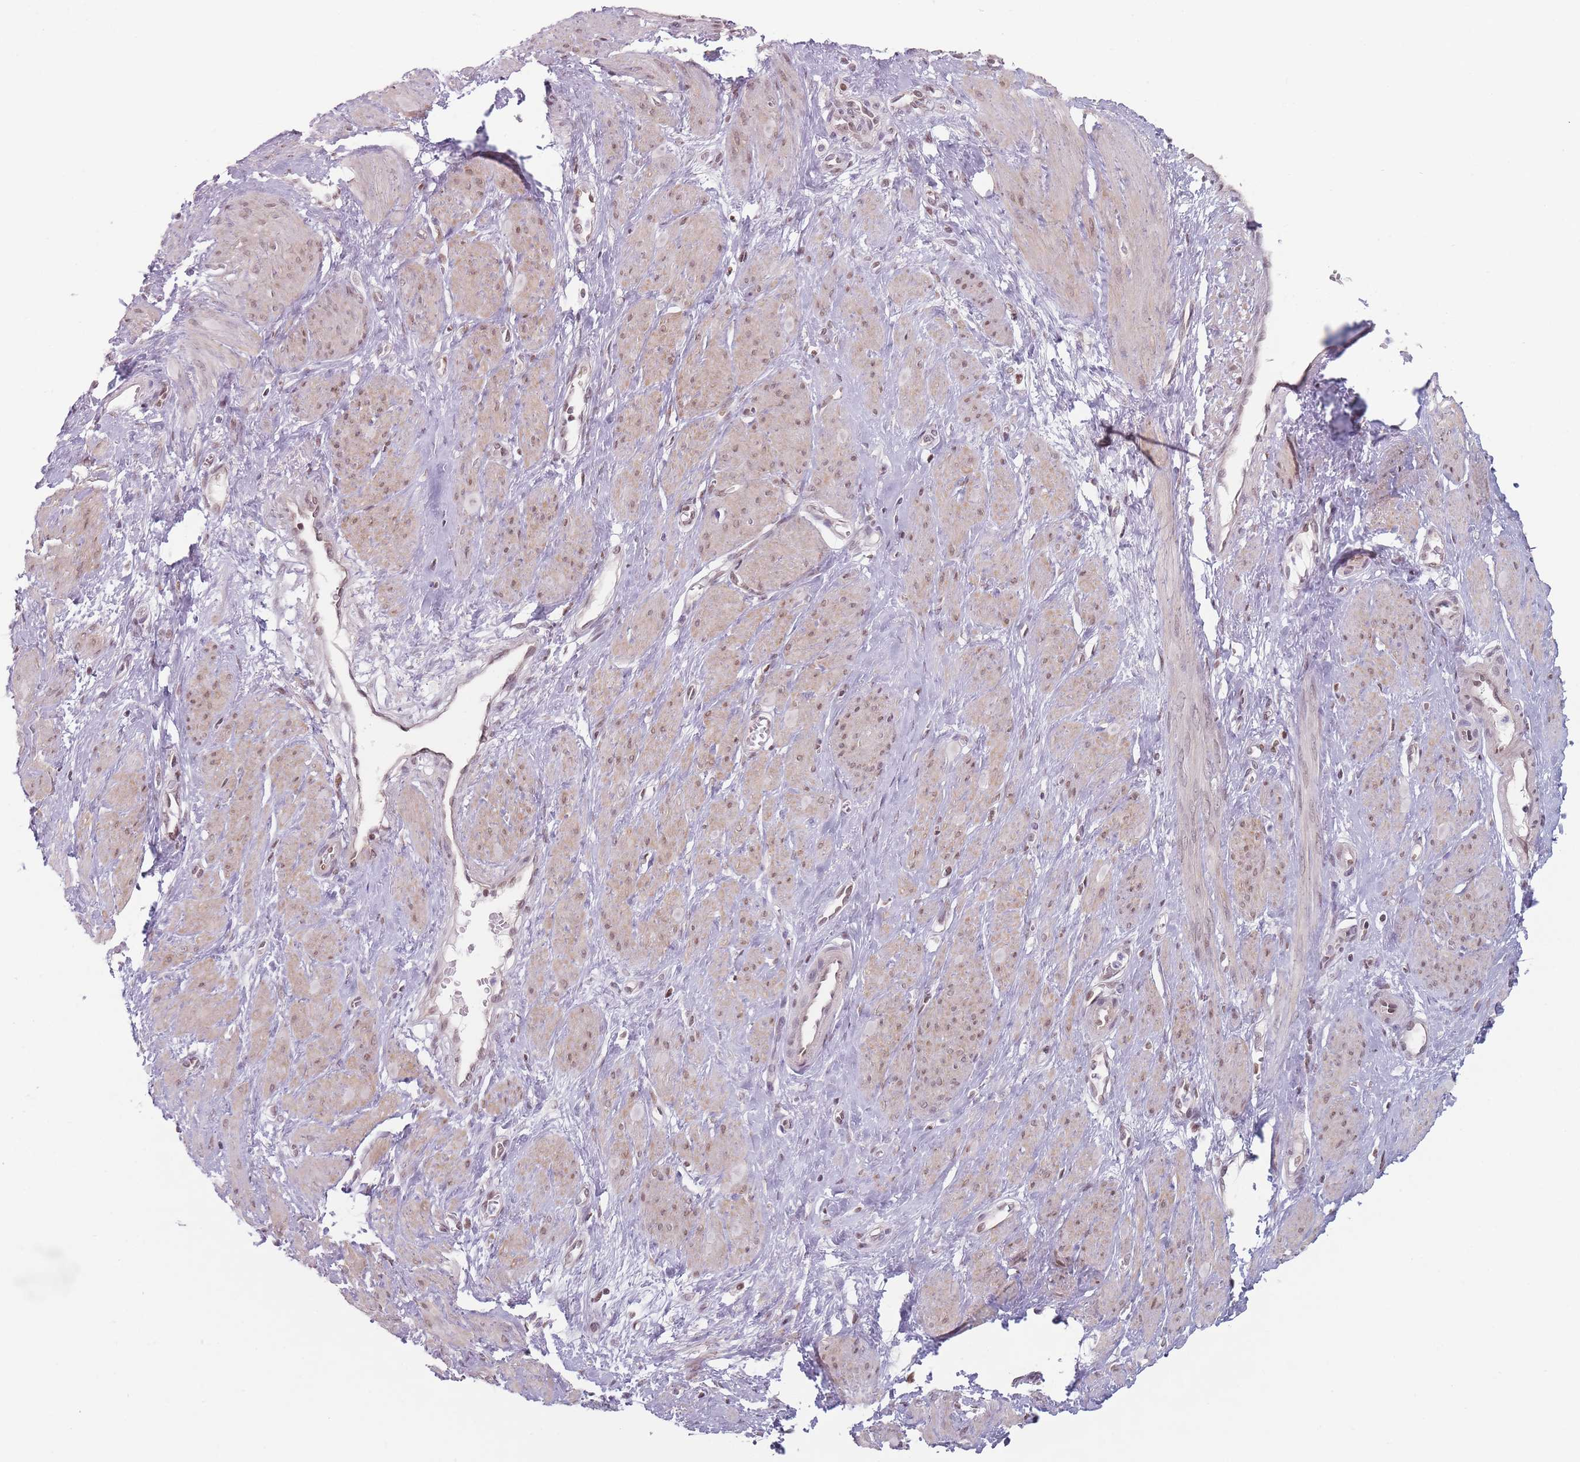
{"staining": {"intensity": "weak", "quantity": ">75%", "location": "cytoplasmic/membranous,nuclear"}, "tissue": "smooth muscle", "cell_type": "Smooth muscle cells", "image_type": "normal", "snomed": [{"axis": "morphology", "description": "Normal tissue, NOS"}, {"axis": "topography", "description": "Smooth muscle"}, {"axis": "topography", "description": "Uterus"}], "caption": "Weak cytoplasmic/membranous,nuclear positivity for a protein is appreciated in approximately >75% of smooth muscle cells of unremarkable smooth muscle using IHC.", "gene": "SH3BGRL2", "patient": {"sex": "female", "age": 39}}